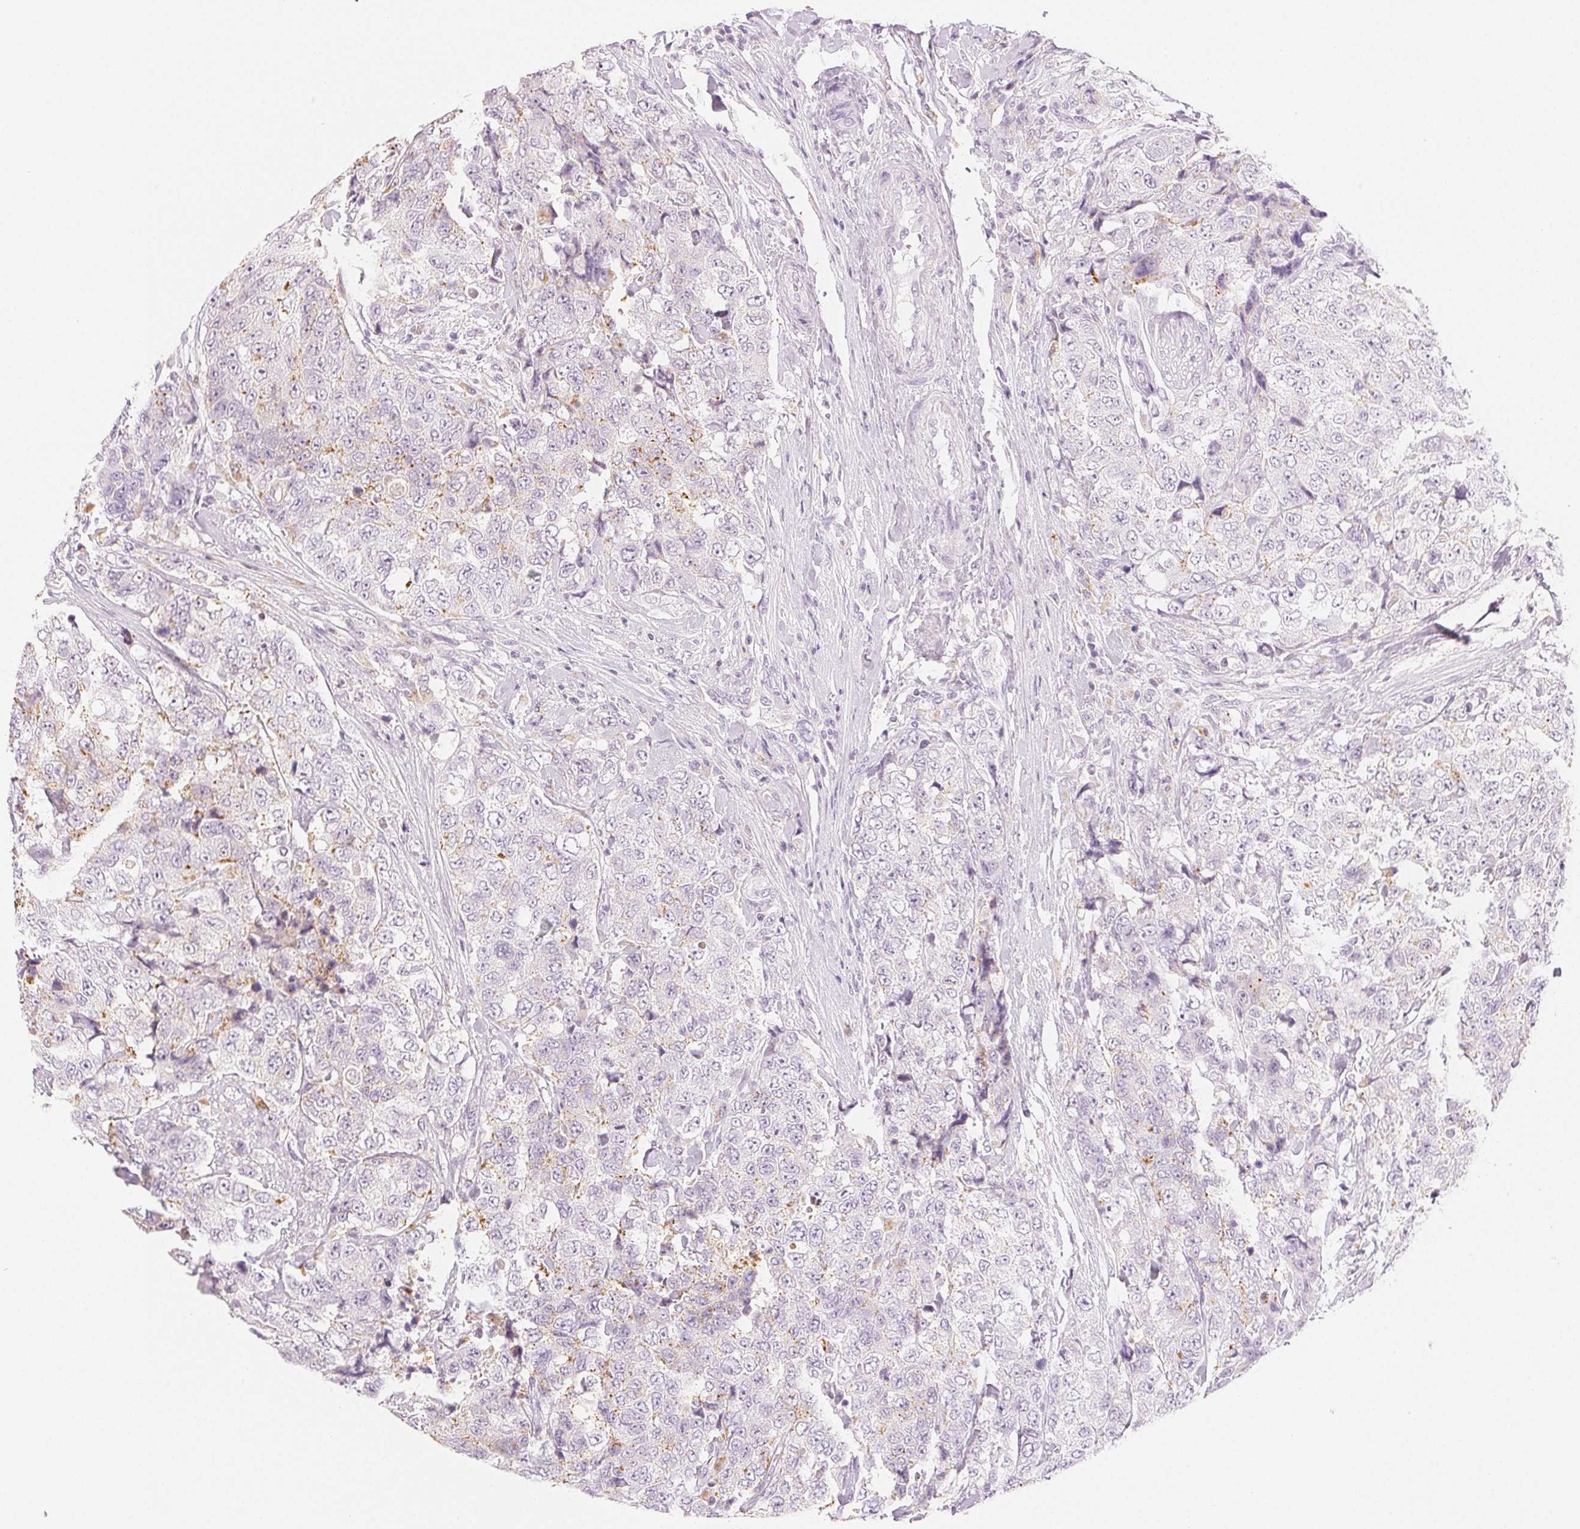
{"staining": {"intensity": "weak", "quantity": "<25%", "location": "cytoplasmic/membranous"}, "tissue": "urothelial cancer", "cell_type": "Tumor cells", "image_type": "cancer", "snomed": [{"axis": "morphology", "description": "Urothelial carcinoma, High grade"}, {"axis": "topography", "description": "Urinary bladder"}], "caption": "Immunohistochemical staining of urothelial carcinoma (high-grade) shows no significant expression in tumor cells.", "gene": "SLC5A2", "patient": {"sex": "female", "age": 78}}